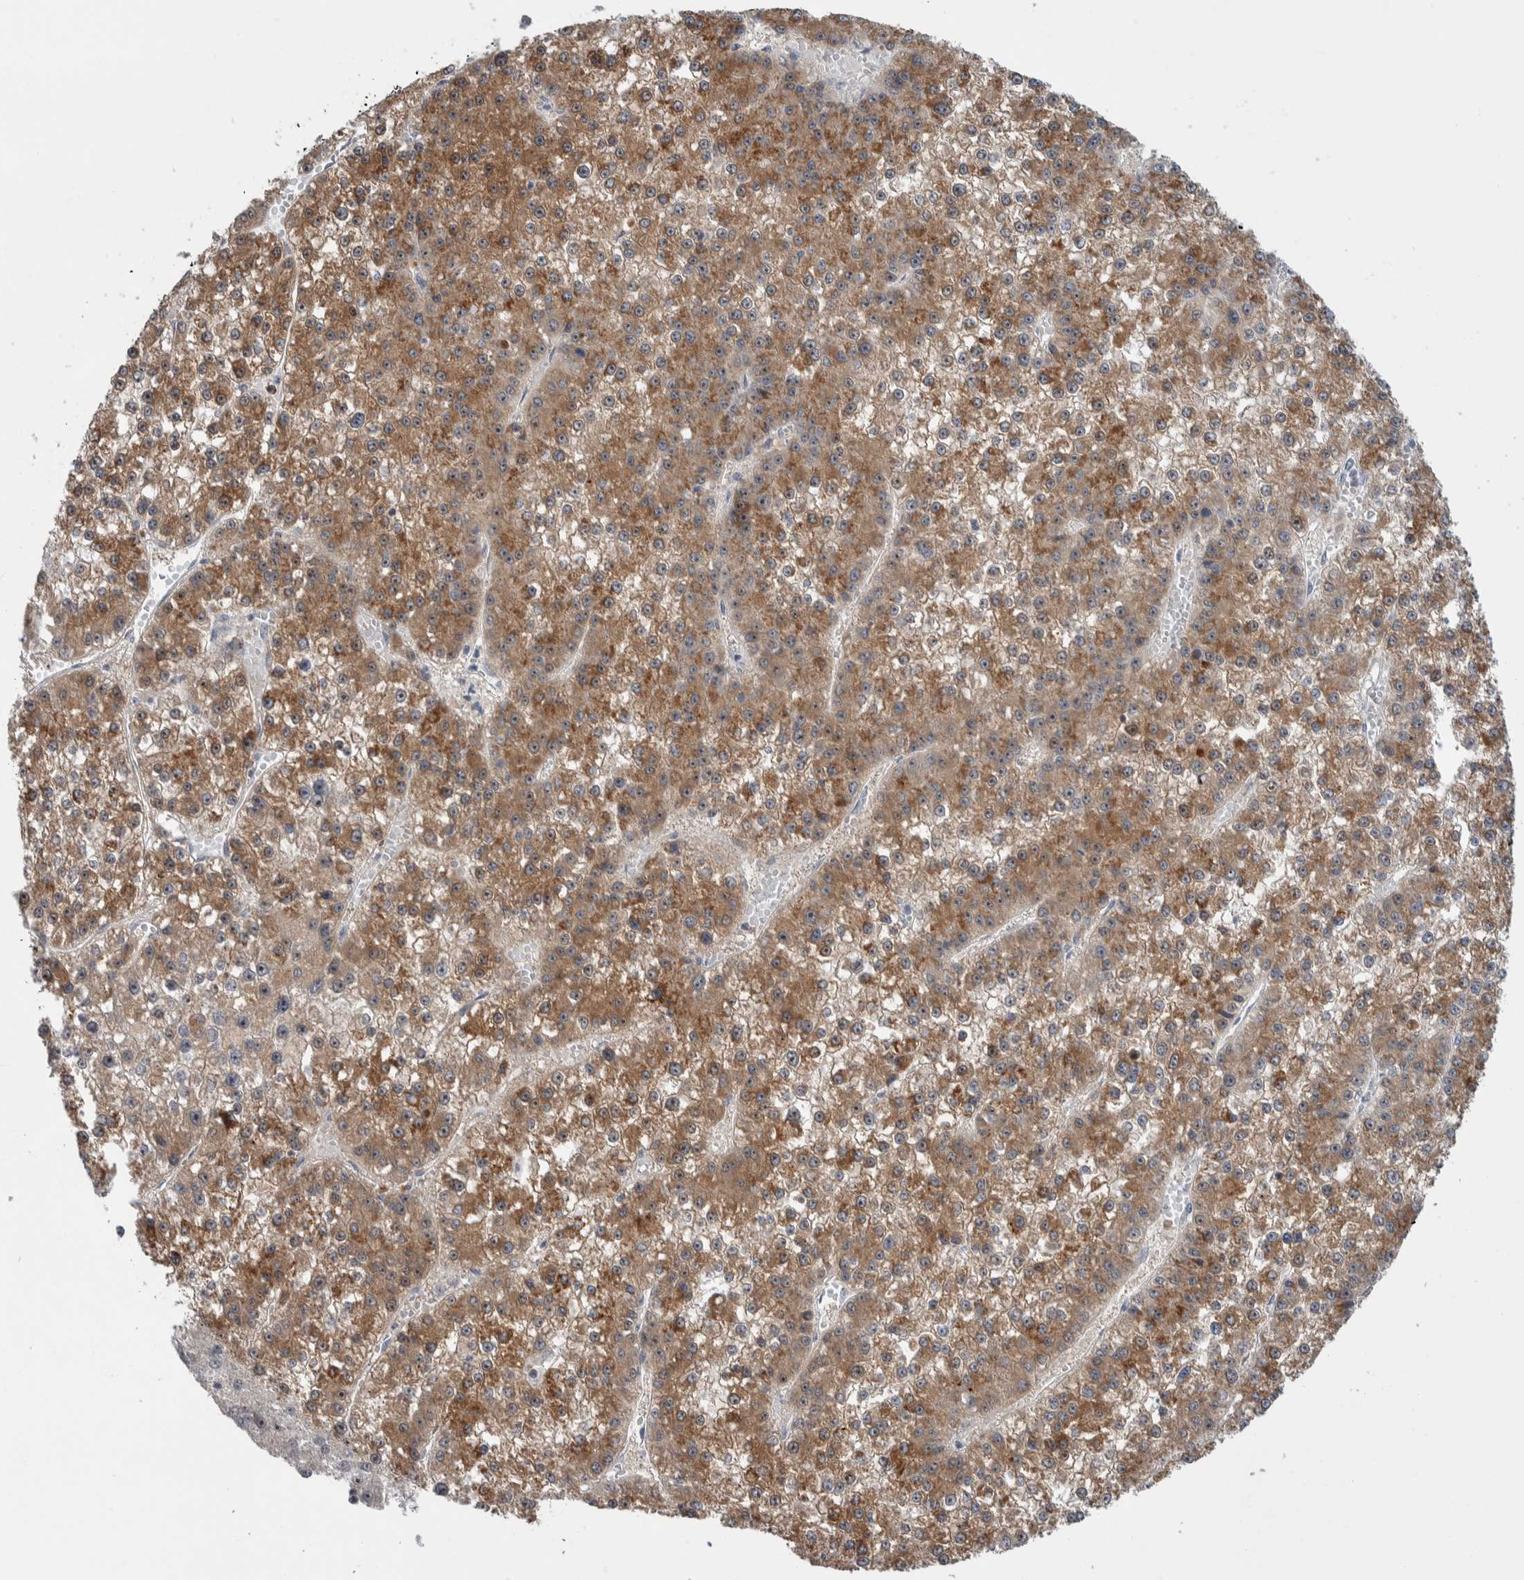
{"staining": {"intensity": "moderate", "quantity": ">75%", "location": "cytoplasmic/membranous"}, "tissue": "liver cancer", "cell_type": "Tumor cells", "image_type": "cancer", "snomed": [{"axis": "morphology", "description": "Carcinoma, Hepatocellular, NOS"}, {"axis": "topography", "description": "Liver"}], "caption": "Liver cancer (hepatocellular carcinoma) stained with a protein marker reveals moderate staining in tumor cells.", "gene": "PRRG4", "patient": {"sex": "female", "age": 73}}